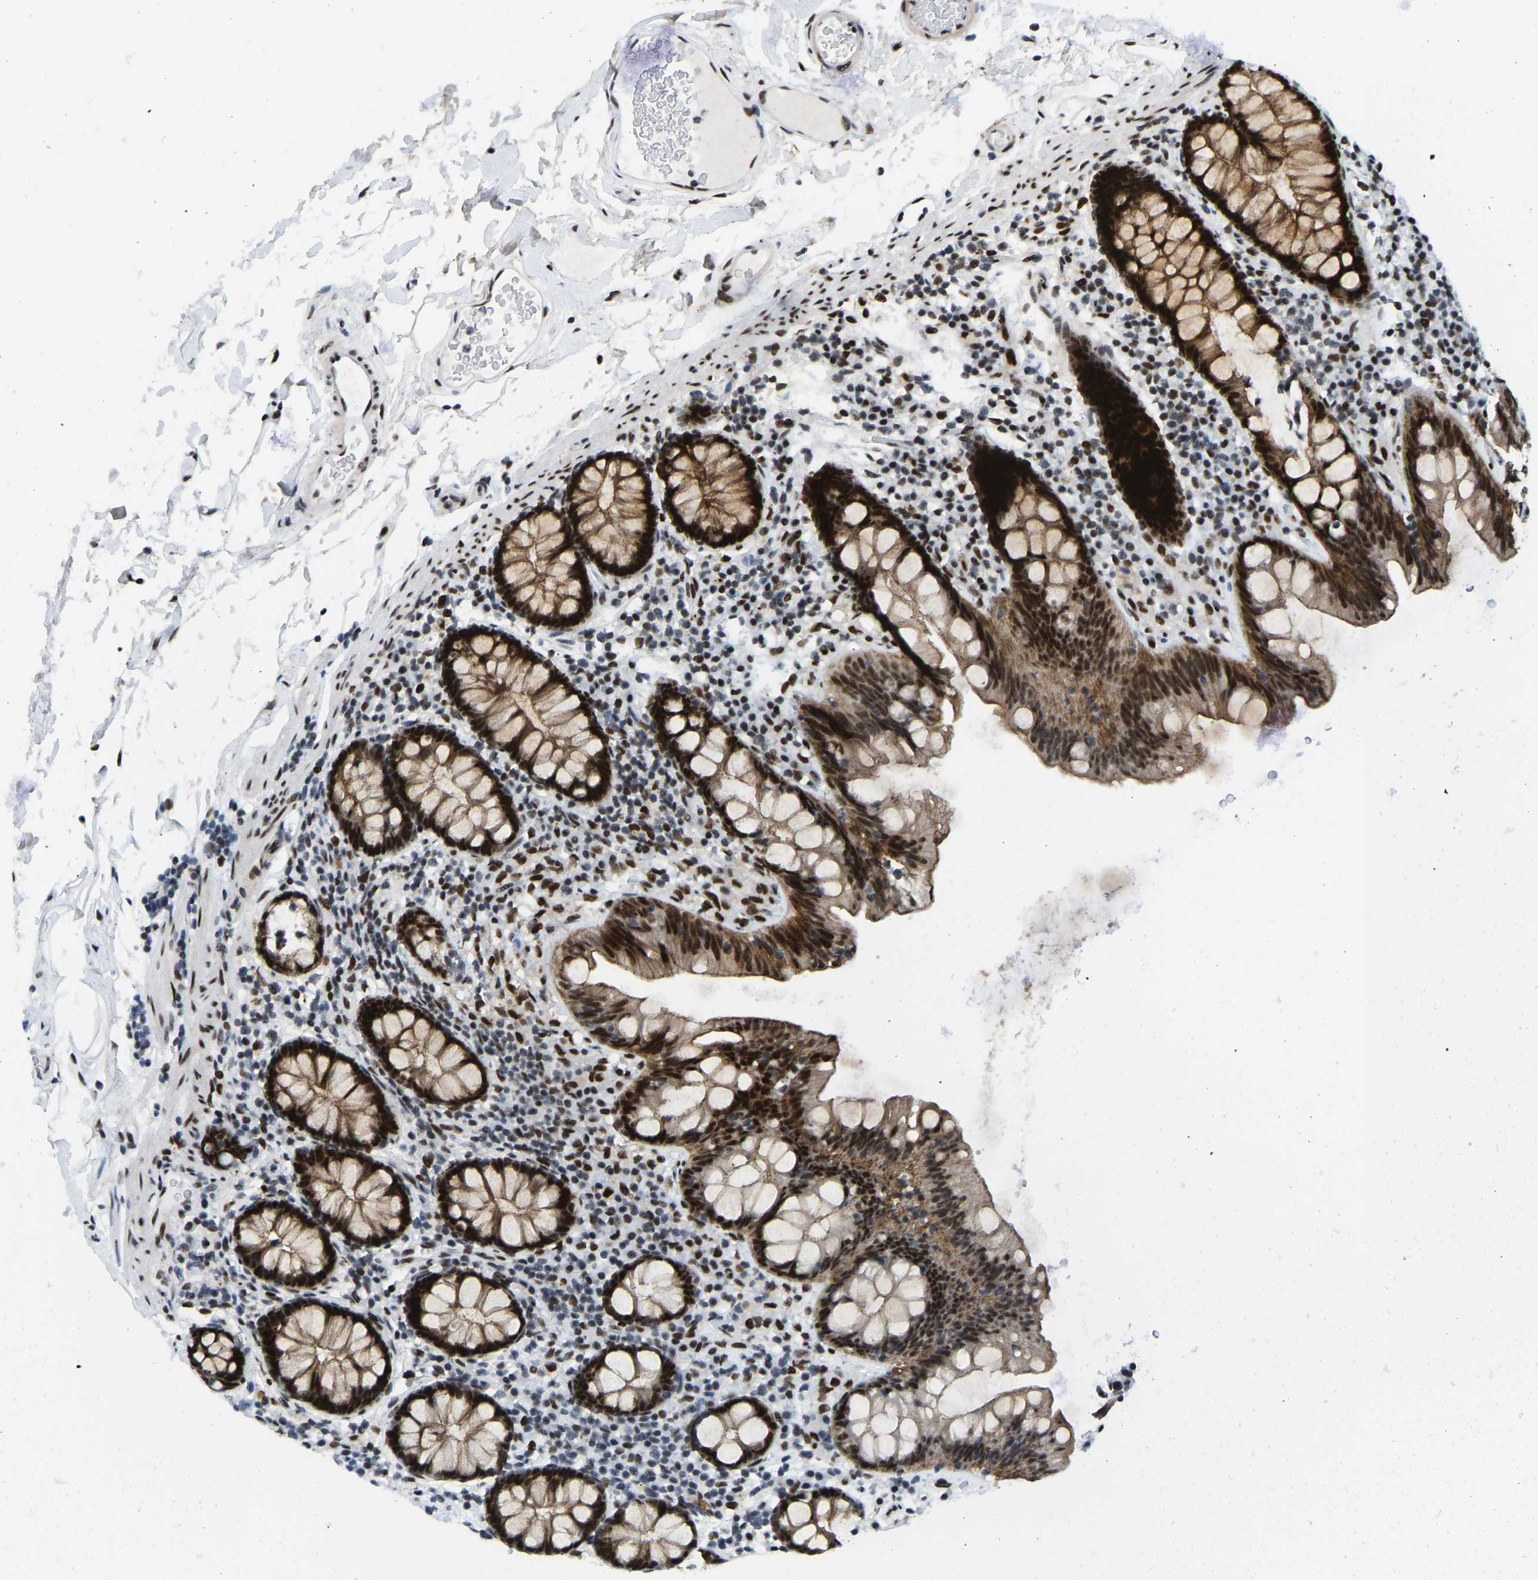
{"staining": {"intensity": "strong", "quantity": ">75%", "location": "nuclear"}, "tissue": "colon", "cell_type": "Endothelial cells", "image_type": "normal", "snomed": [{"axis": "morphology", "description": "Normal tissue, NOS"}, {"axis": "topography", "description": "Colon"}], "caption": "Immunohistochemistry (IHC) micrograph of normal colon stained for a protein (brown), which shows high levels of strong nuclear positivity in about >75% of endothelial cells.", "gene": "FOXK1", "patient": {"sex": "female", "age": 80}}